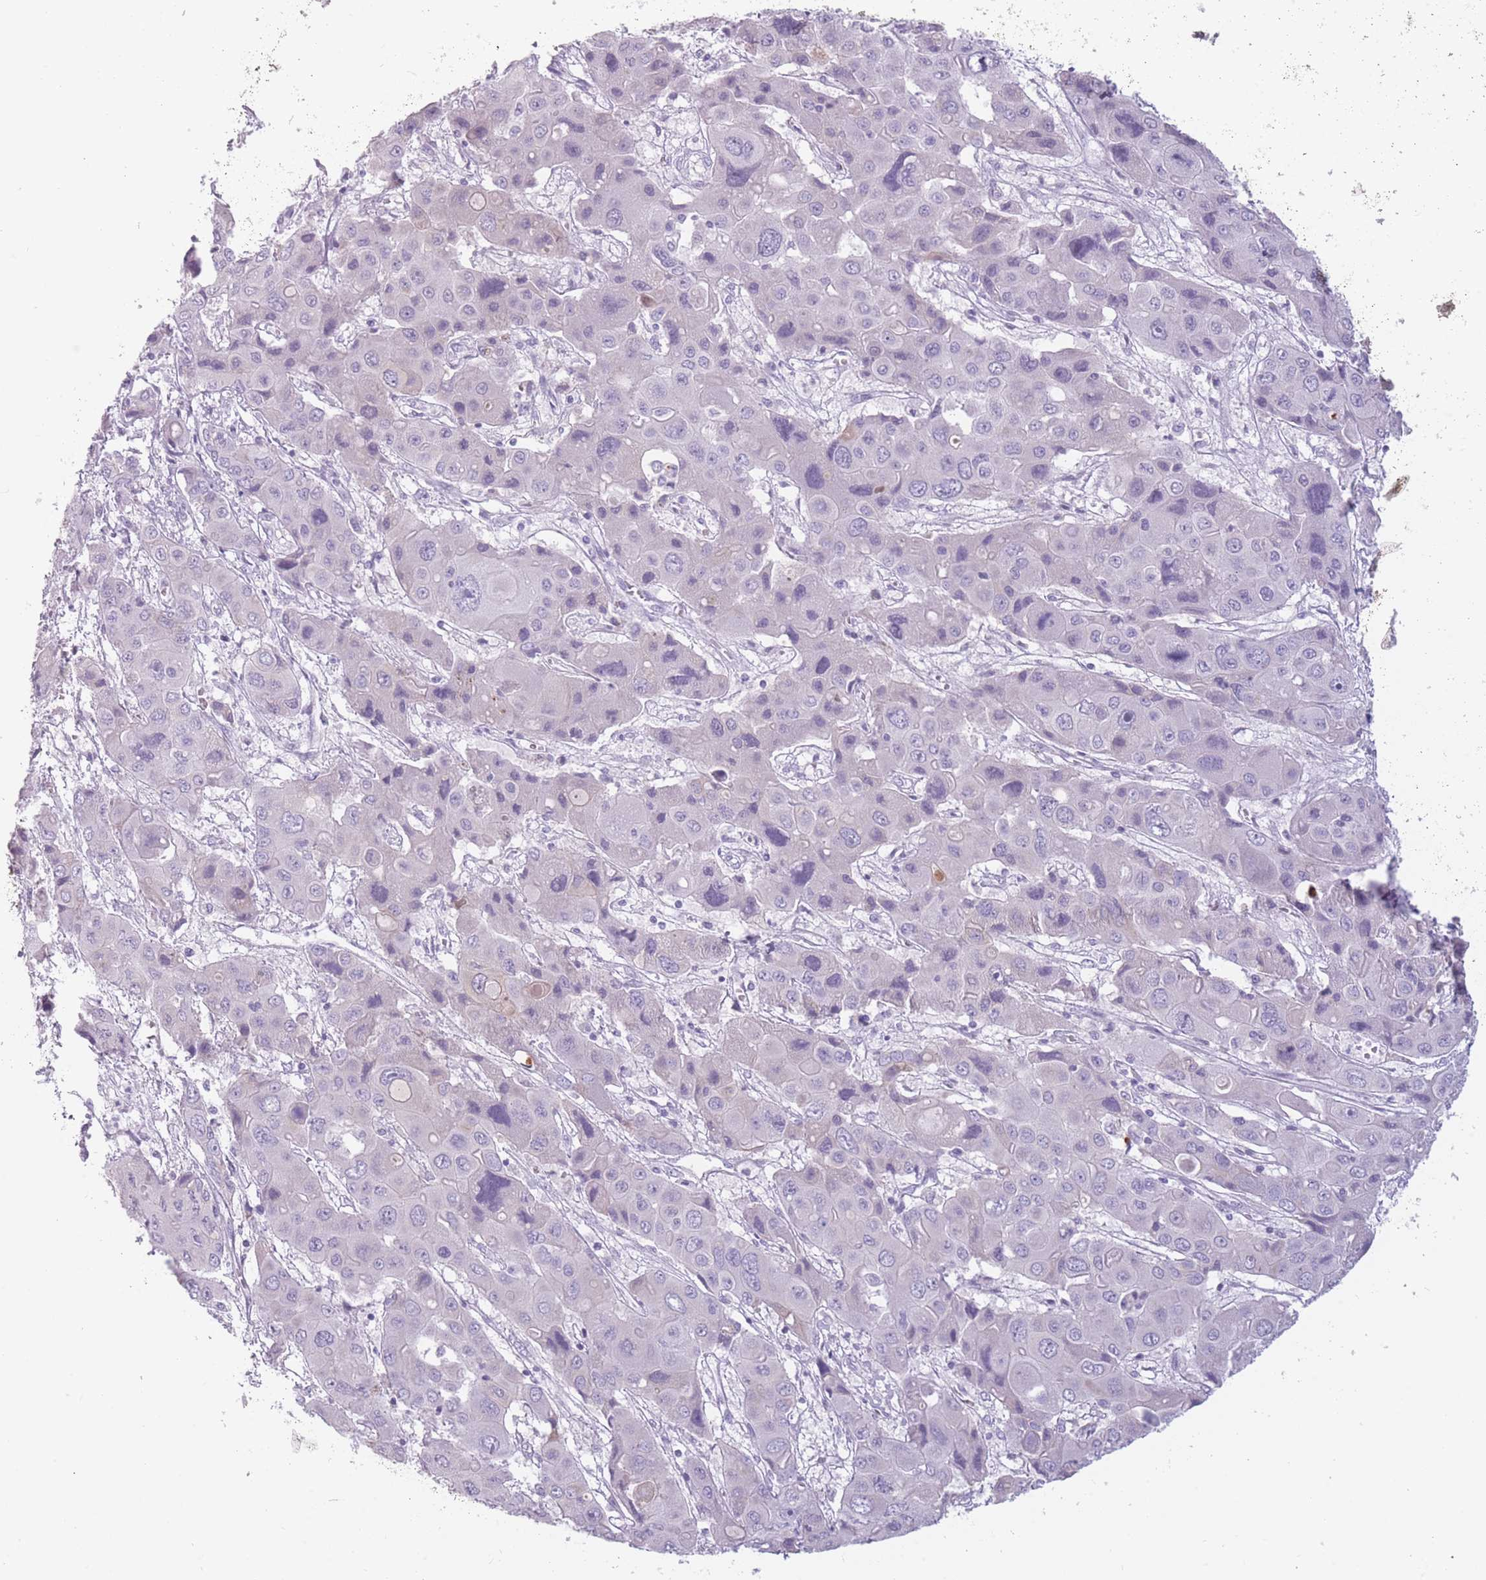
{"staining": {"intensity": "negative", "quantity": "none", "location": "none"}, "tissue": "liver cancer", "cell_type": "Tumor cells", "image_type": "cancer", "snomed": [{"axis": "morphology", "description": "Cholangiocarcinoma"}, {"axis": "topography", "description": "Liver"}], "caption": "This micrograph is of liver cancer (cholangiocarcinoma) stained with immunohistochemistry (IHC) to label a protein in brown with the nuclei are counter-stained blue. There is no staining in tumor cells.", "gene": "PPFIA3", "patient": {"sex": "male", "age": 67}}